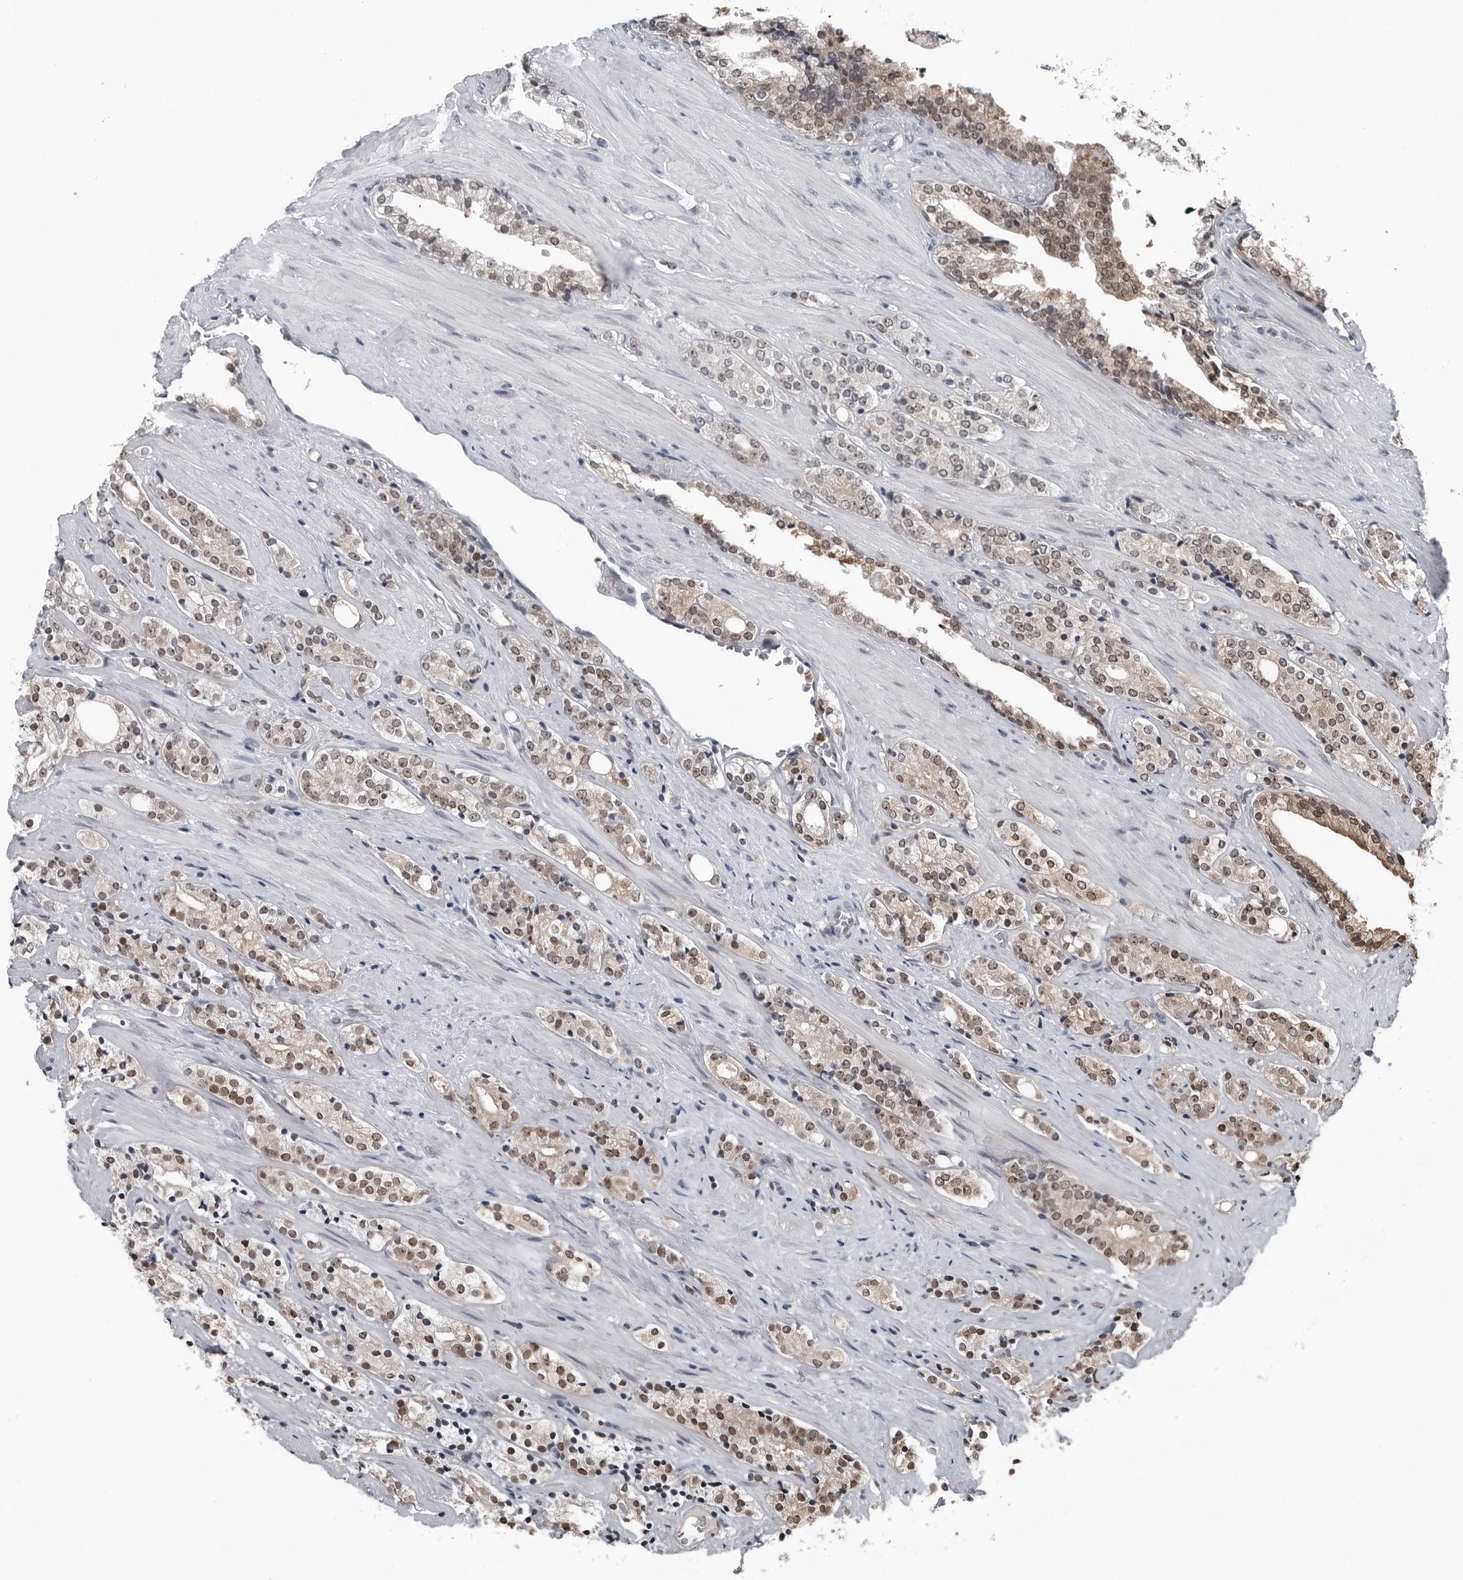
{"staining": {"intensity": "moderate", "quantity": "25%-75%", "location": "nuclear"}, "tissue": "prostate cancer", "cell_type": "Tumor cells", "image_type": "cancer", "snomed": [{"axis": "morphology", "description": "Adenocarcinoma, High grade"}, {"axis": "topography", "description": "Prostate"}], "caption": "The immunohistochemical stain highlights moderate nuclear positivity in tumor cells of adenocarcinoma (high-grade) (prostate) tissue.", "gene": "AKR1A1", "patient": {"sex": "male", "age": 71}}